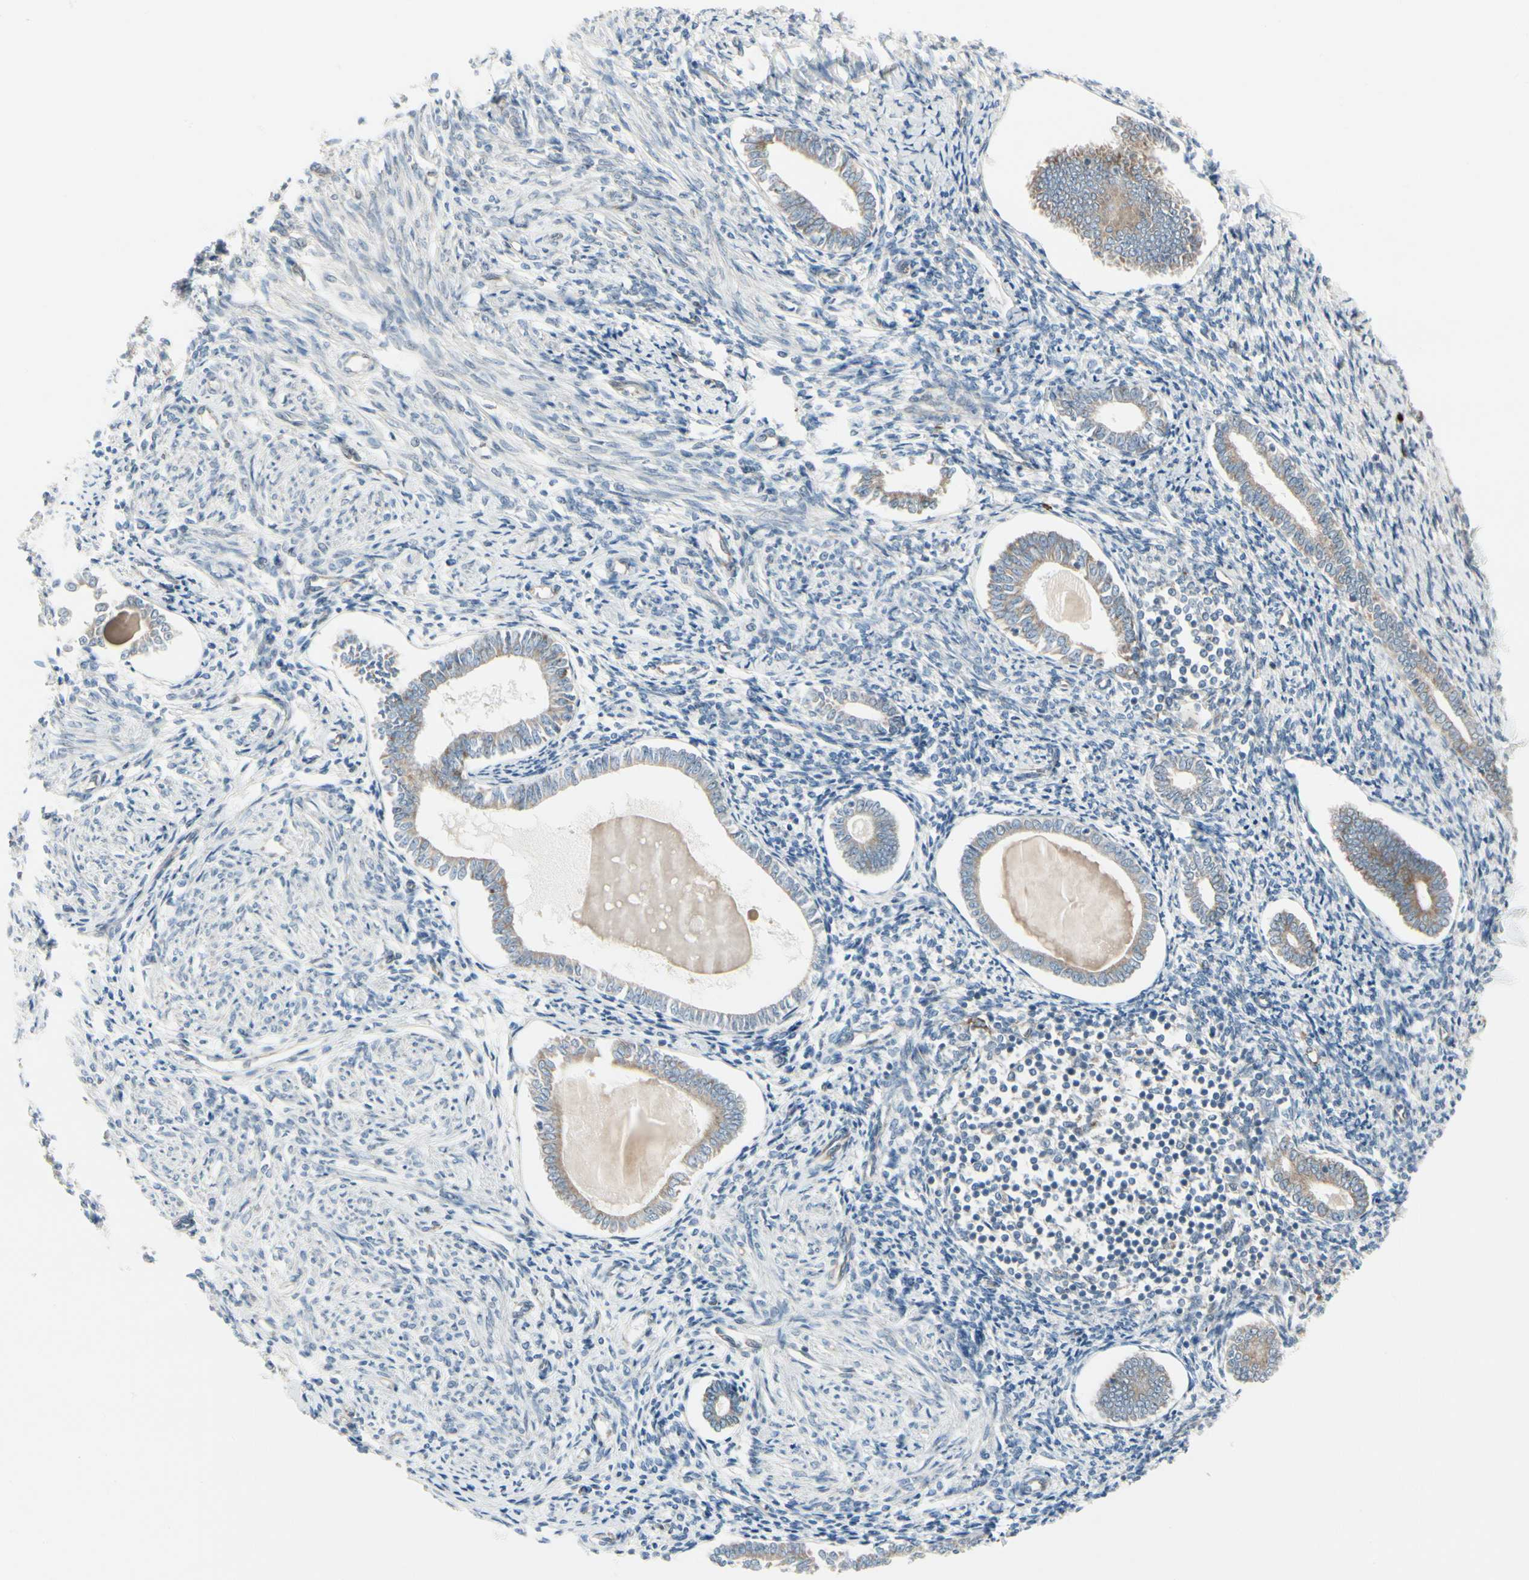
{"staining": {"intensity": "weak", "quantity": ">75%", "location": "cytoplasmic/membranous"}, "tissue": "endometrium", "cell_type": "Cells in endometrial stroma", "image_type": "normal", "snomed": [{"axis": "morphology", "description": "Normal tissue, NOS"}, {"axis": "topography", "description": "Endometrium"}], "caption": "This micrograph displays IHC staining of unremarkable human endometrium, with low weak cytoplasmic/membranous staining in approximately >75% of cells in endometrial stroma.", "gene": "FNDC3A", "patient": {"sex": "female", "age": 71}}